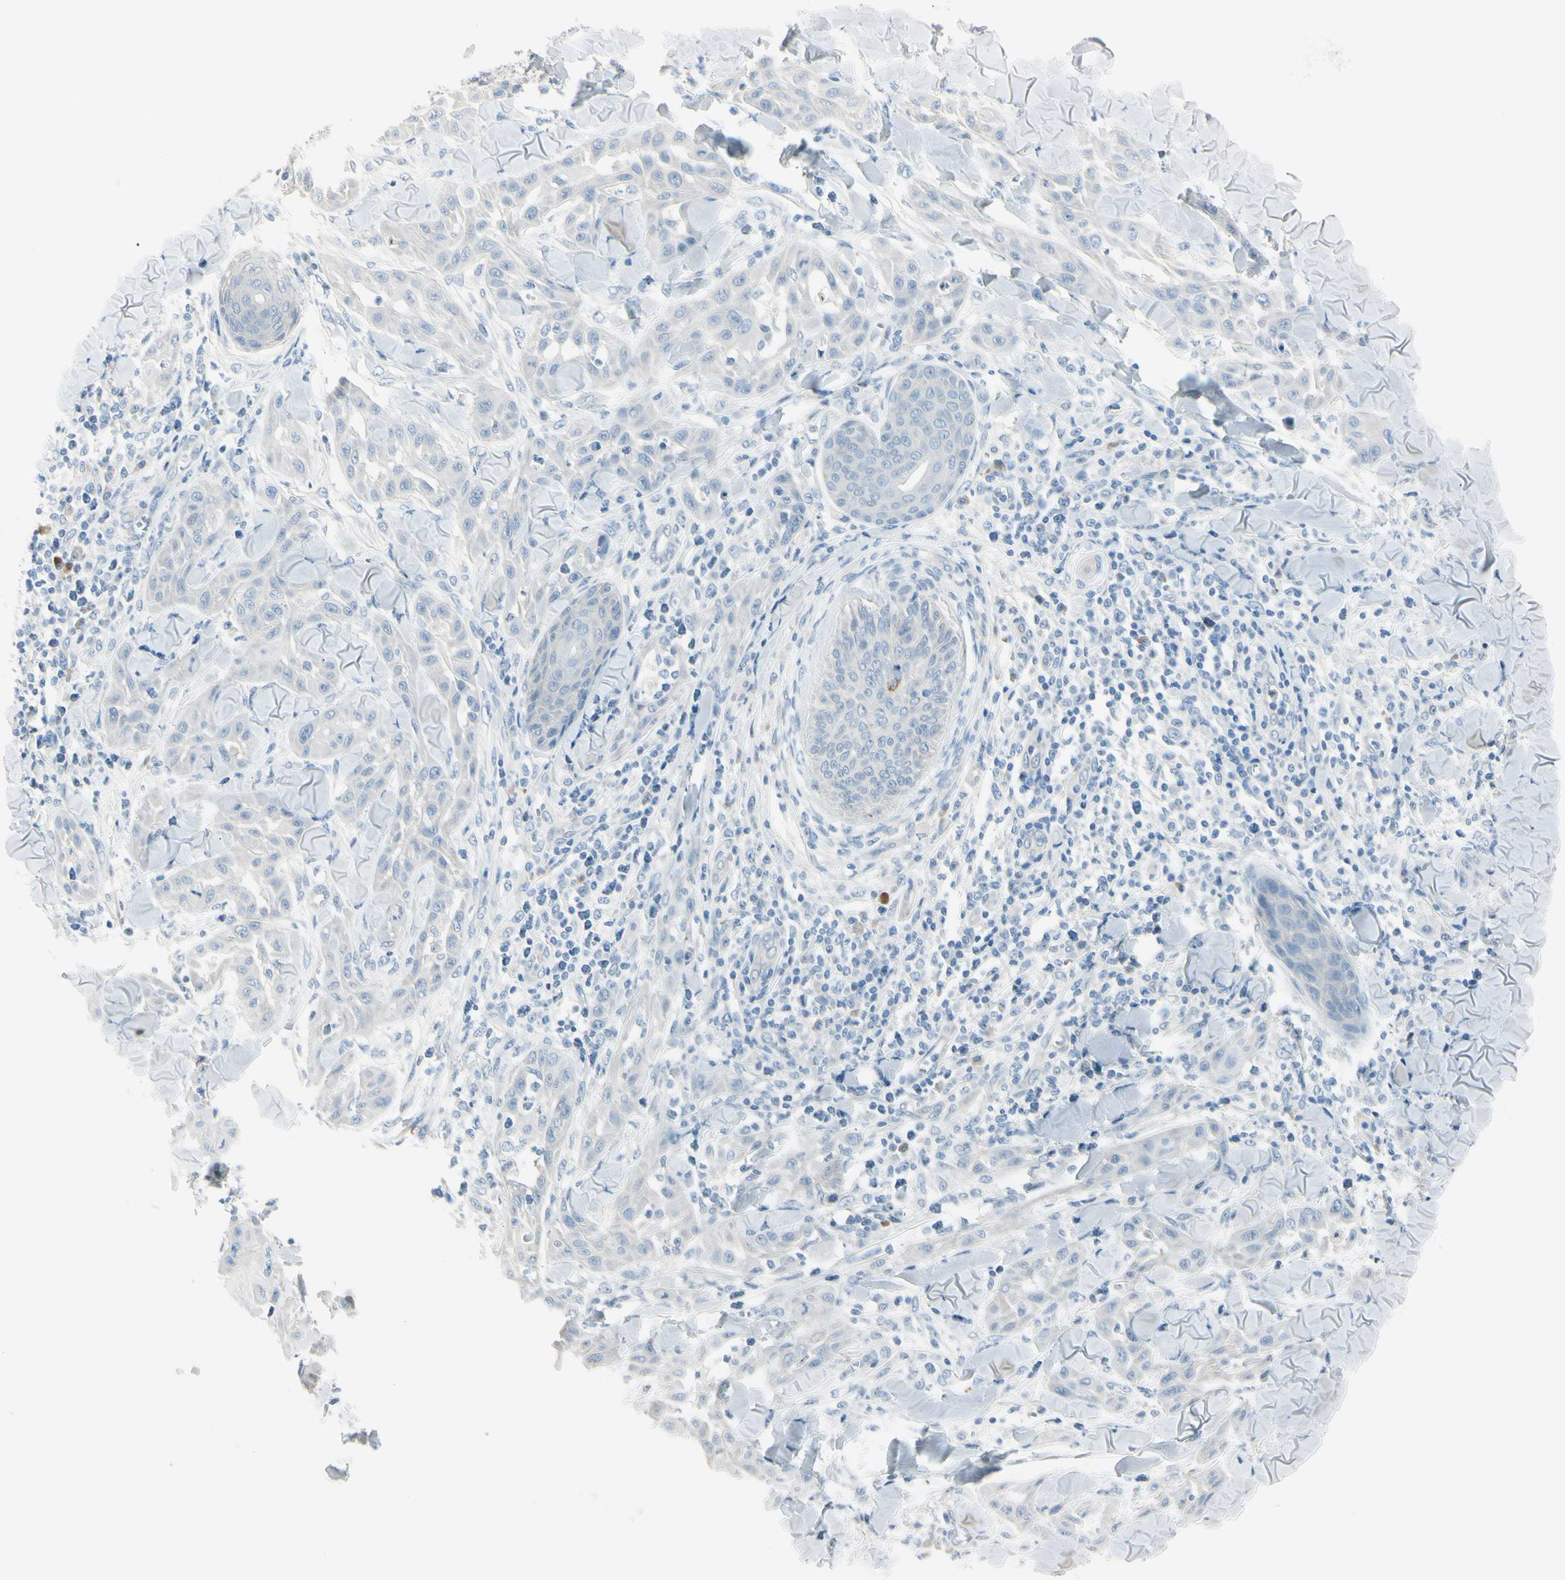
{"staining": {"intensity": "negative", "quantity": "none", "location": "none"}, "tissue": "skin cancer", "cell_type": "Tumor cells", "image_type": "cancer", "snomed": [{"axis": "morphology", "description": "Squamous cell carcinoma, NOS"}, {"axis": "topography", "description": "Skin"}], "caption": "Image shows no significant protein positivity in tumor cells of skin cancer (squamous cell carcinoma). (DAB immunohistochemistry visualized using brightfield microscopy, high magnification).", "gene": "ASB9", "patient": {"sex": "male", "age": 24}}